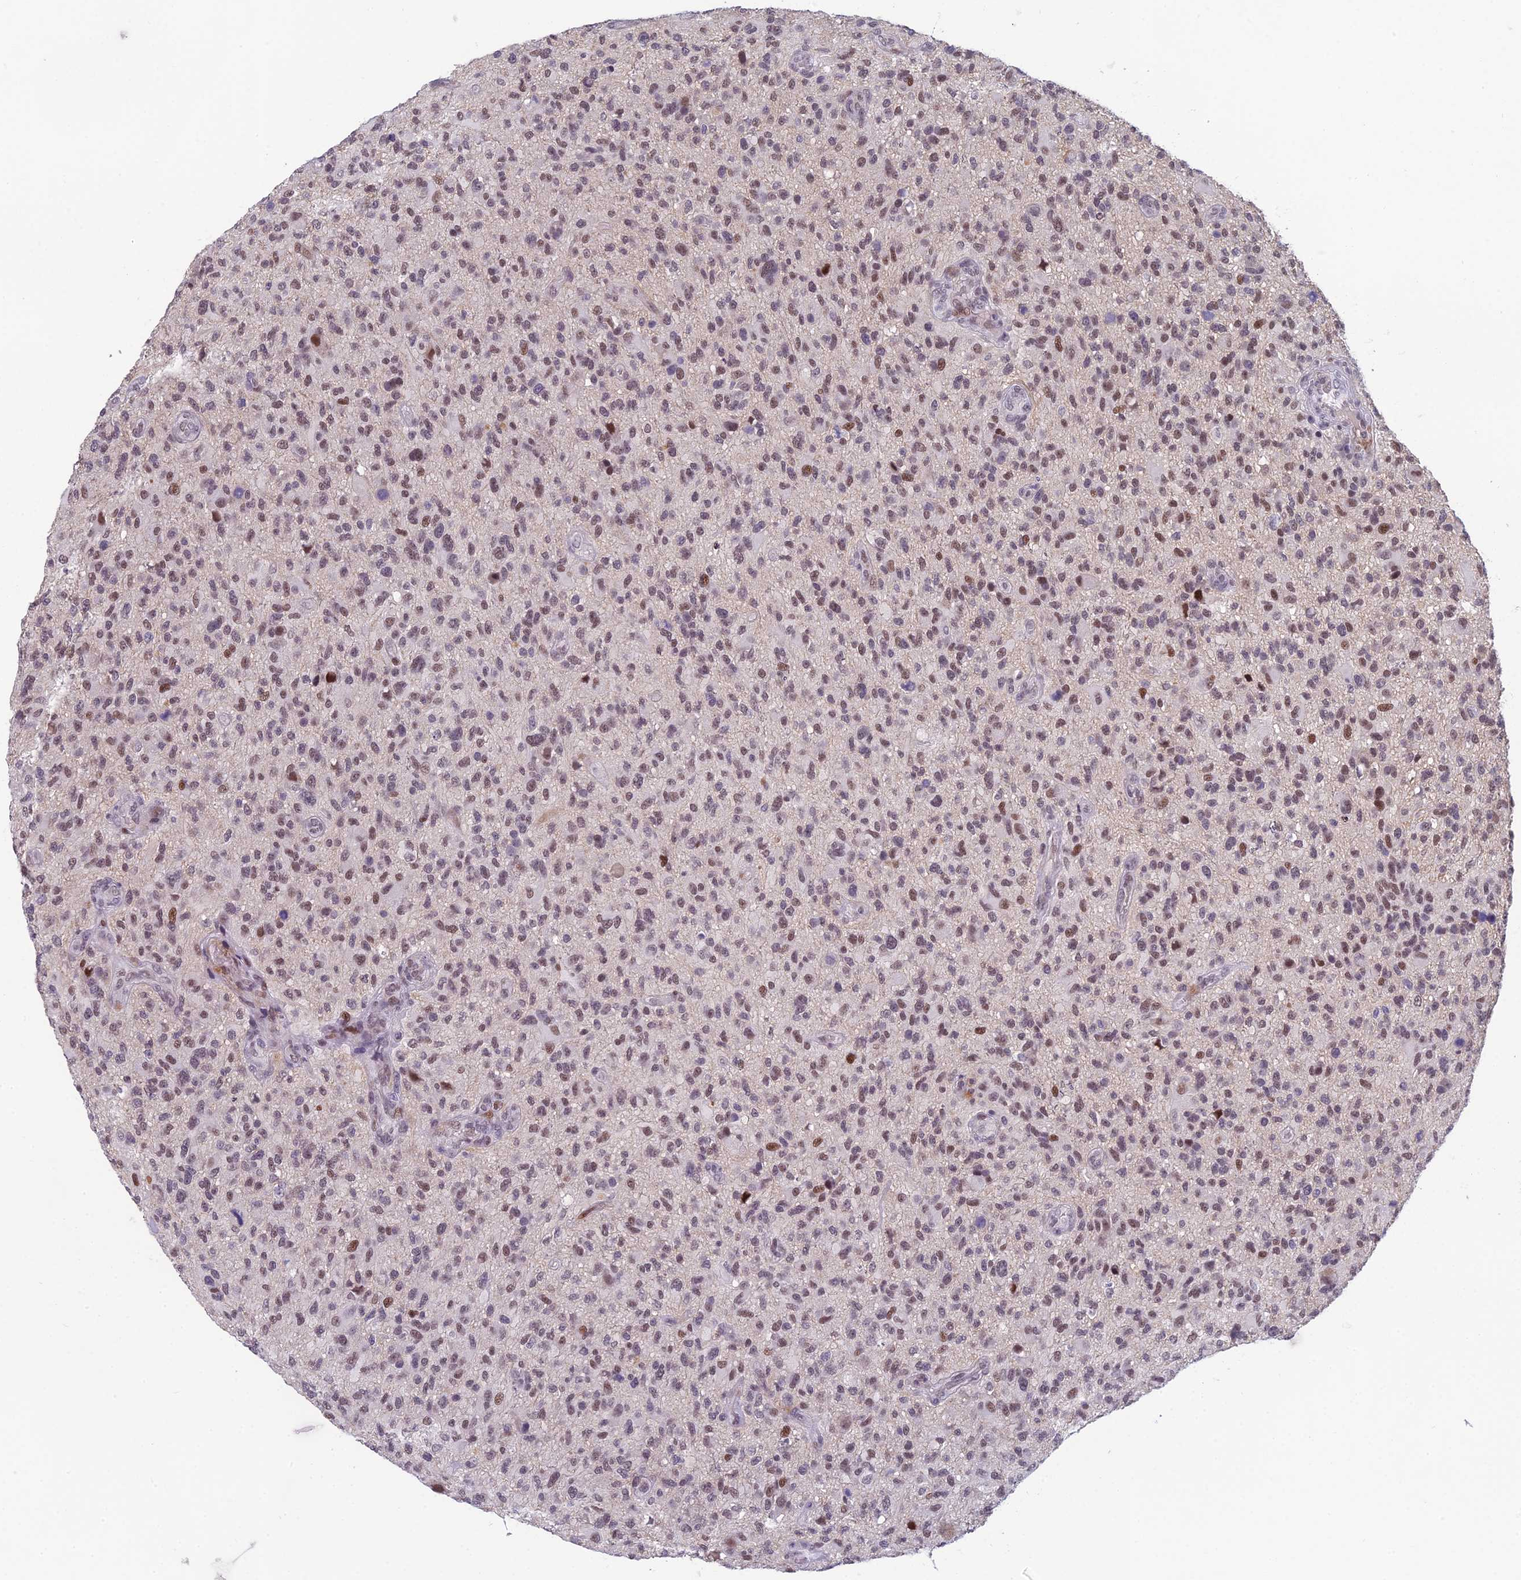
{"staining": {"intensity": "moderate", "quantity": ">75%", "location": "nuclear"}, "tissue": "glioma", "cell_type": "Tumor cells", "image_type": "cancer", "snomed": [{"axis": "morphology", "description": "Glioma, malignant, High grade"}, {"axis": "topography", "description": "Brain"}], "caption": "A high-resolution histopathology image shows immunohistochemistry (IHC) staining of malignant glioma (high-grade), which shows moderate nuclear expression in about >75% of tumor cells.", "gene": "RGS17", "patient": {"sex": "male", "age": 47}}